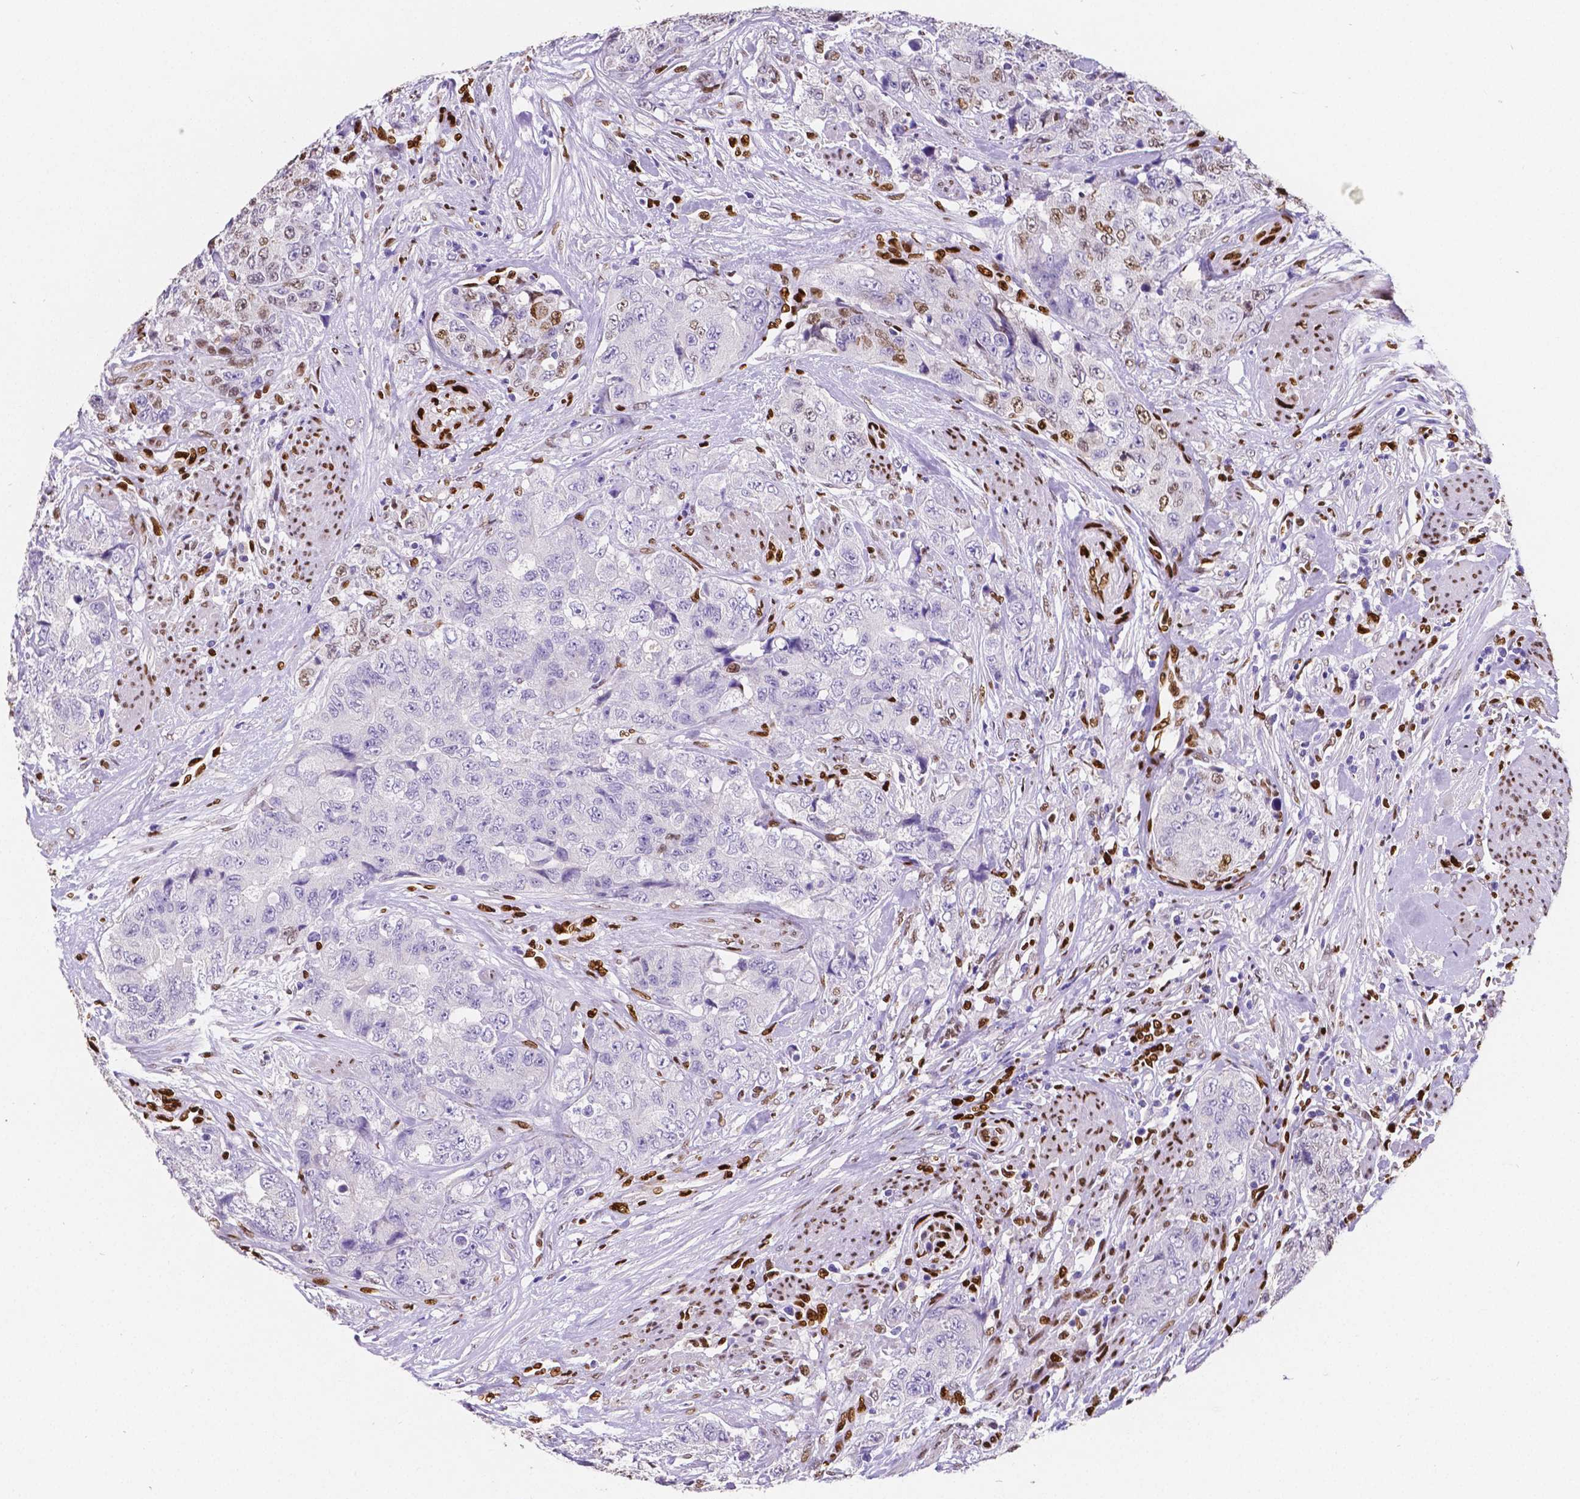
{"staining": {"intensity": "moderate", "quantity": "<25%", "location": "nuclear"}, "tissue": "urothelial cancer", "cell_type": "Tumor cells", "image_type": "cancer", "snomed": [{"axis": "morphology", "description": "Urothelial carcinoma, High grade"}, {"axis": "topography", "description": "Urinary bladder"}], "caption": "This is an image of immunohistochemistry staining of high-grade urothelial carcinoma, which shows moderate expression in the nuclear of tumor cells.", "gene": "MEF2C", "patient": {"sex": "female", "age": 78}}